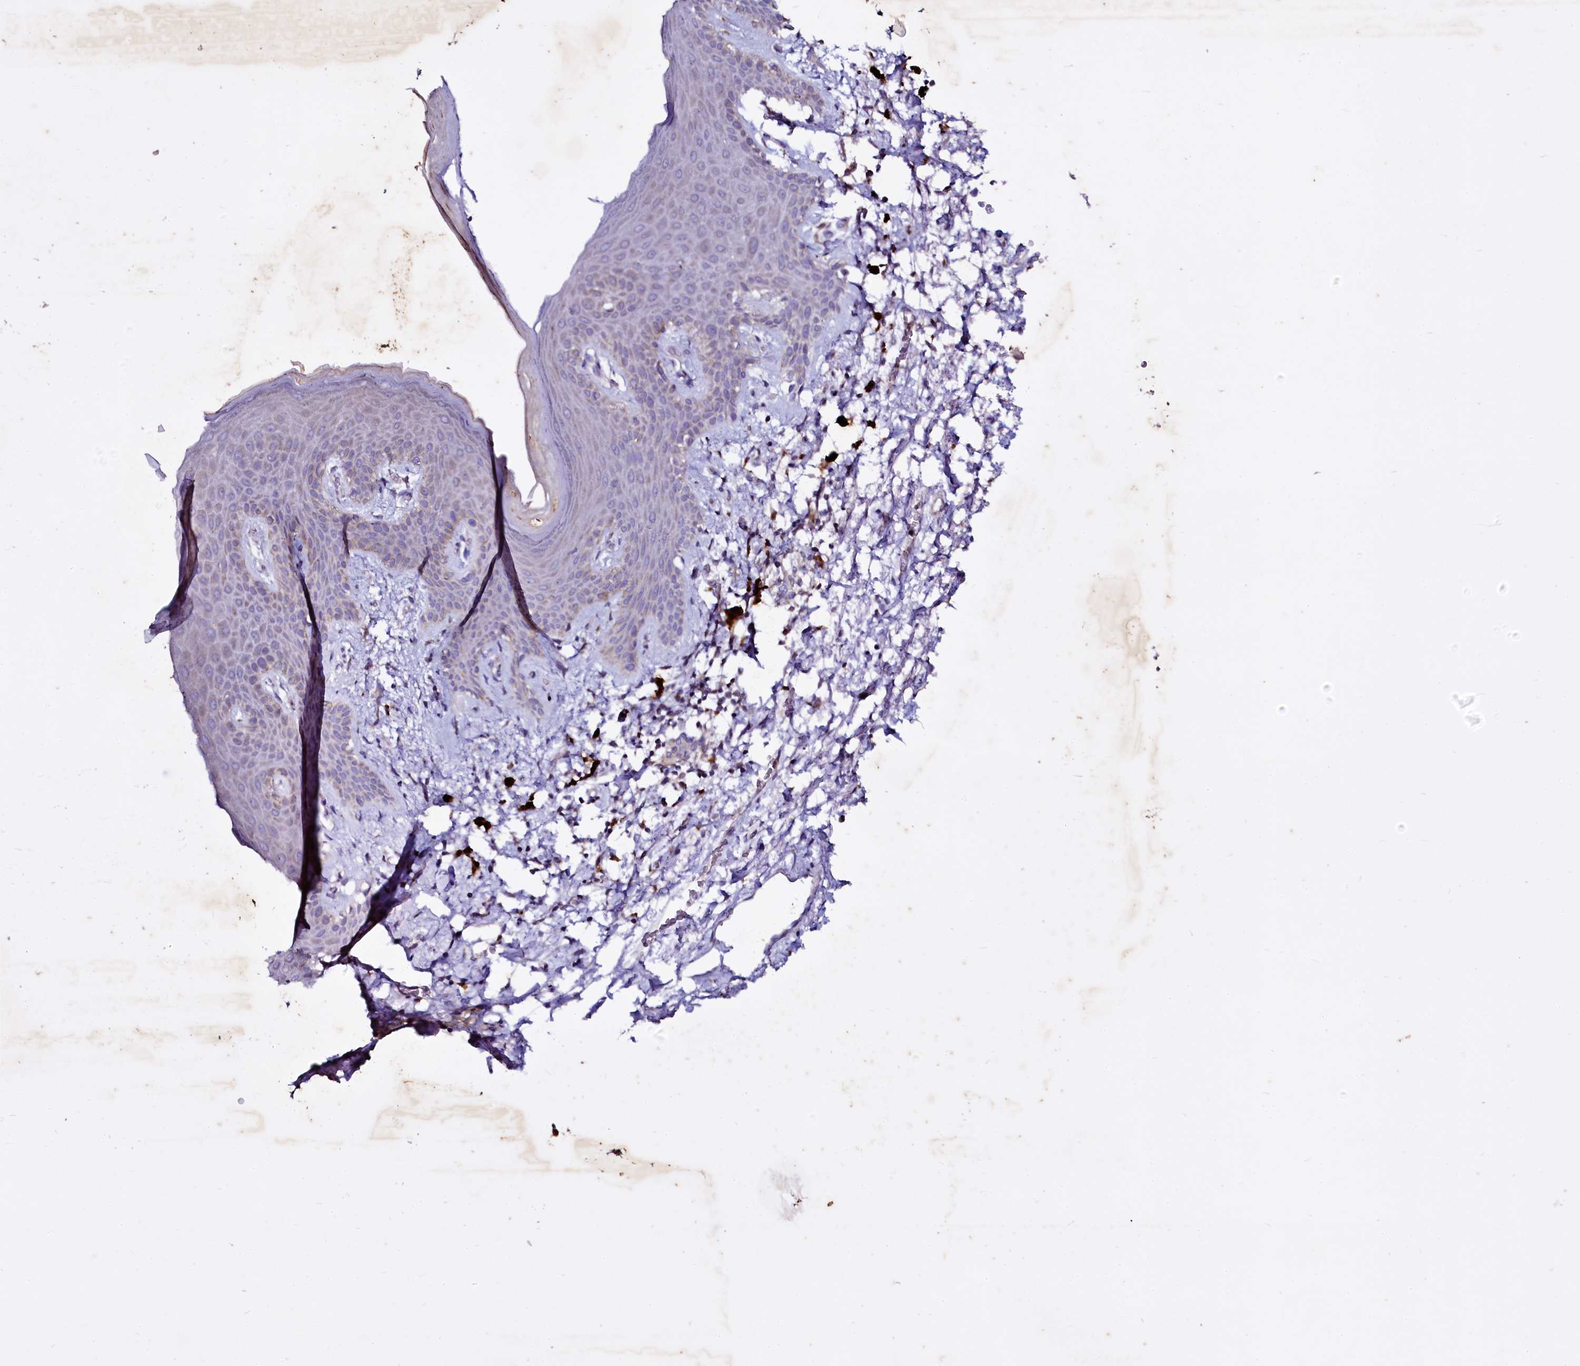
{"staining": {"intensity": "weak", "quantity": "<25%", "location": "cytoplasmic/membranous"}, "tissue": "skin", "cell_type": "Epidermal cells", "image_type": "normal", "snomed": [{"axis": "morphology", "description": "Normal tissue, NOS"}, {"axis": "topography", "description": "Anal"}], "caption": "DAB (3,3'-diaminobenzidine) immunohistochemical staining of normal skin exhibits no significant staining in epidermal cells.", "gene": "SELENOT", "patient": {"sex": "female", "age": 46}}